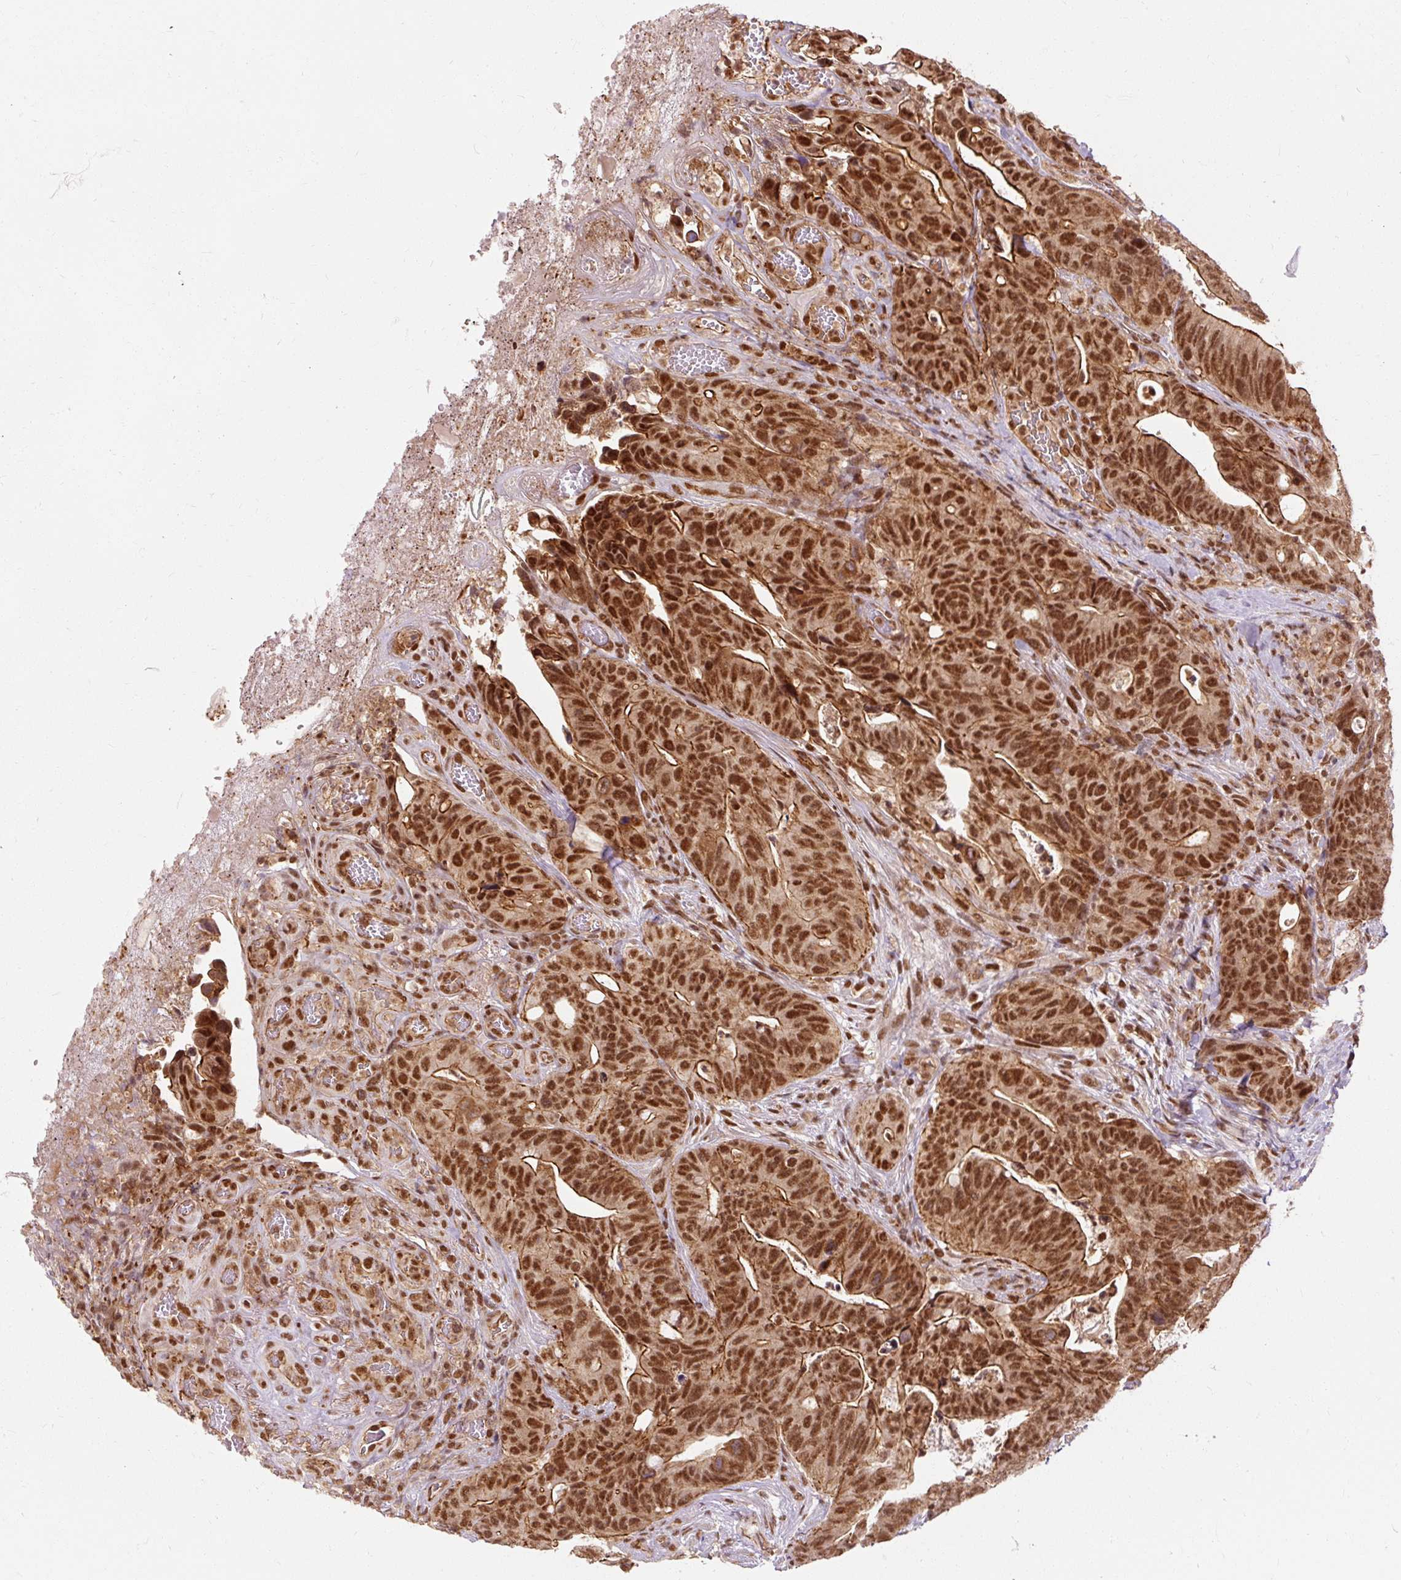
{"staining": {"intensity": "strong", "quantity": ">75%", "location": "cytoplasmic/membranous,nuclear"}, "tissue": "colorectal cancer", "cell_type": "Tumor cells", "image_type": "cancer", "snomed": [{"axis": "morphology", "description": "Adenocarcinoma, NOS"}, {"axis": "topography", "description": "Colon"}], "caption": "Human colorectal cancer (adenocarcinoma) stained with a protein marker exhibits strong staining in tumor cells.", "gene": "CSTF1", "patient": {"sex": "female", "age": 82}}